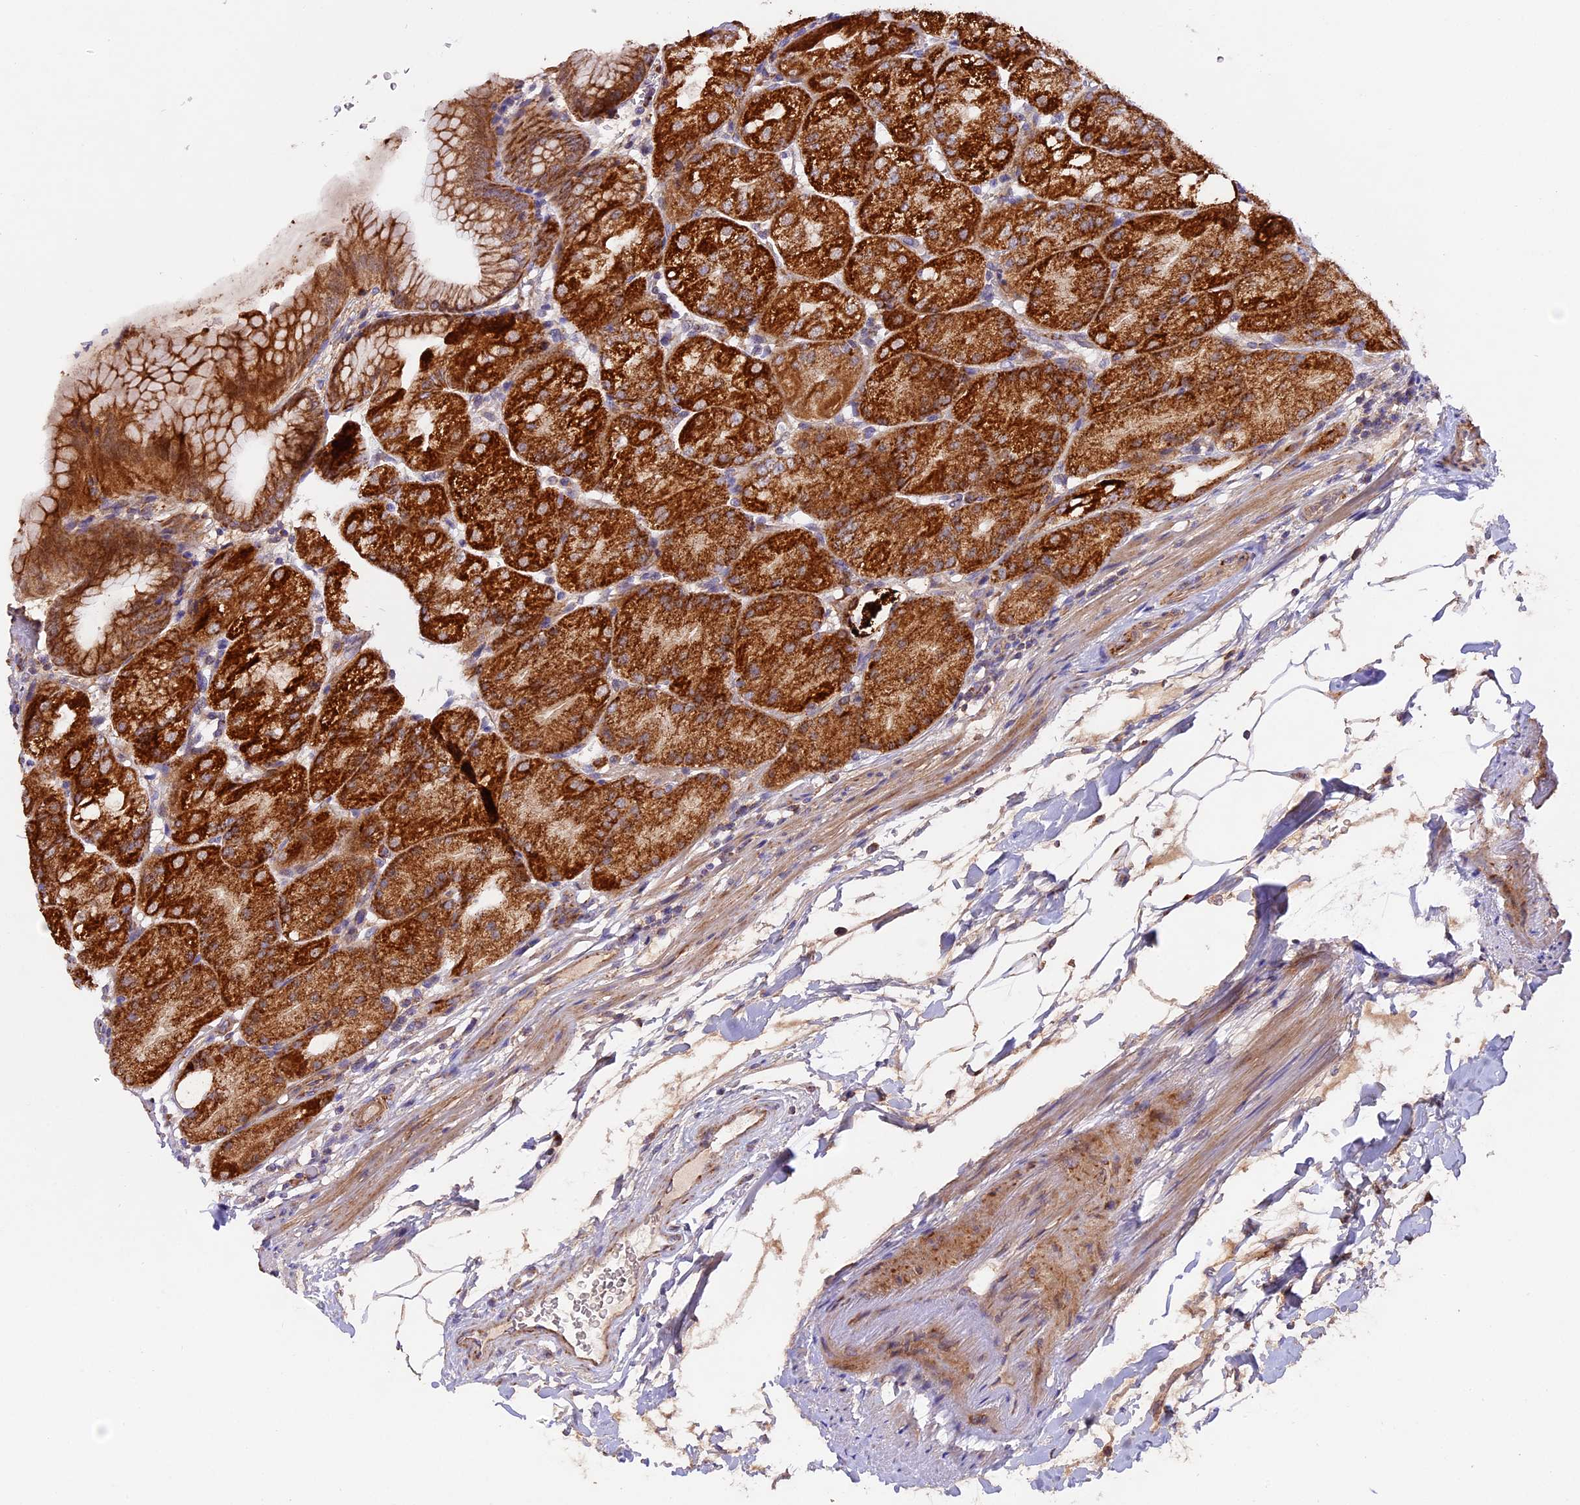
{"staining": {"intensity": "strong", "quantity": ">75%", "location": "cytoplasmic/membranous"}, "tissue": "stomach", "cell_type": "Glandular cells", "image_type": "normal", "snomed": [{"axis": "morphology", "description": "Normal tissue, NOS"}, {"axis": "topography", "description": "Stomach, upper"}, {"axis": "topography", "description": "Stomach, lower"}], "caption": "Protein analysis of benign stomach shows strong cytoplasmic/membranous expression in about >75% of glandular cells.", "gene": "NDUFA8", "patient": {"sex": "male", "age": 62}}